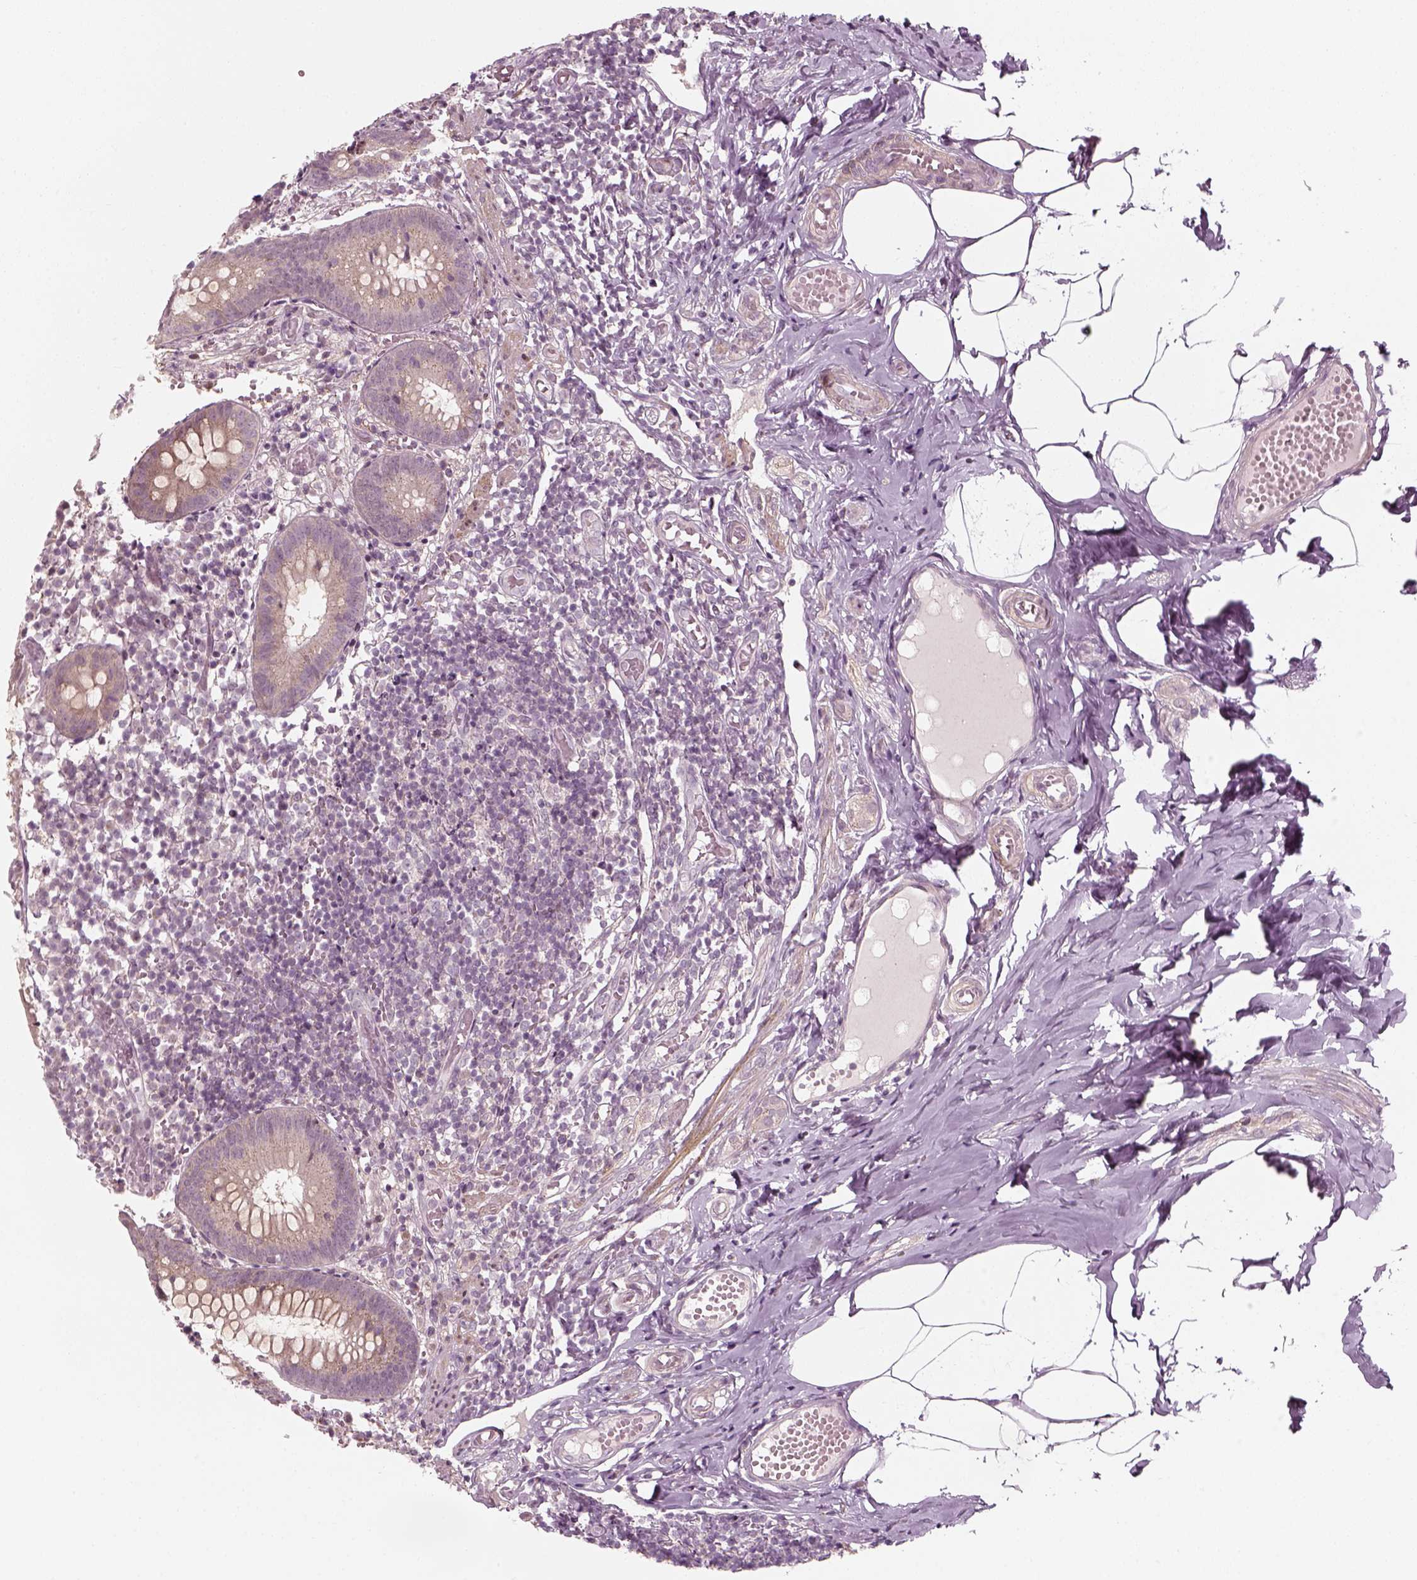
{"staining": {"intensity": "weak", "quantity": "25%-75%", "location": "cytoplasmic/membranous"}, "tissue": "appendix", "cell_type": "Glandular cells", "image_type": "normal", "snomed": [{"axis": "morphology", "description": "Normal tissue, NOS"}, {"axis": "topography", "description": "Appendix"}], "caption": "Weak cytoplasmic/membranous protein staining is identified in approximately 25%-75% of glandular cells in appendix.", "gene": "MLIP", "patient": {"sex": "female", "age": 32}}